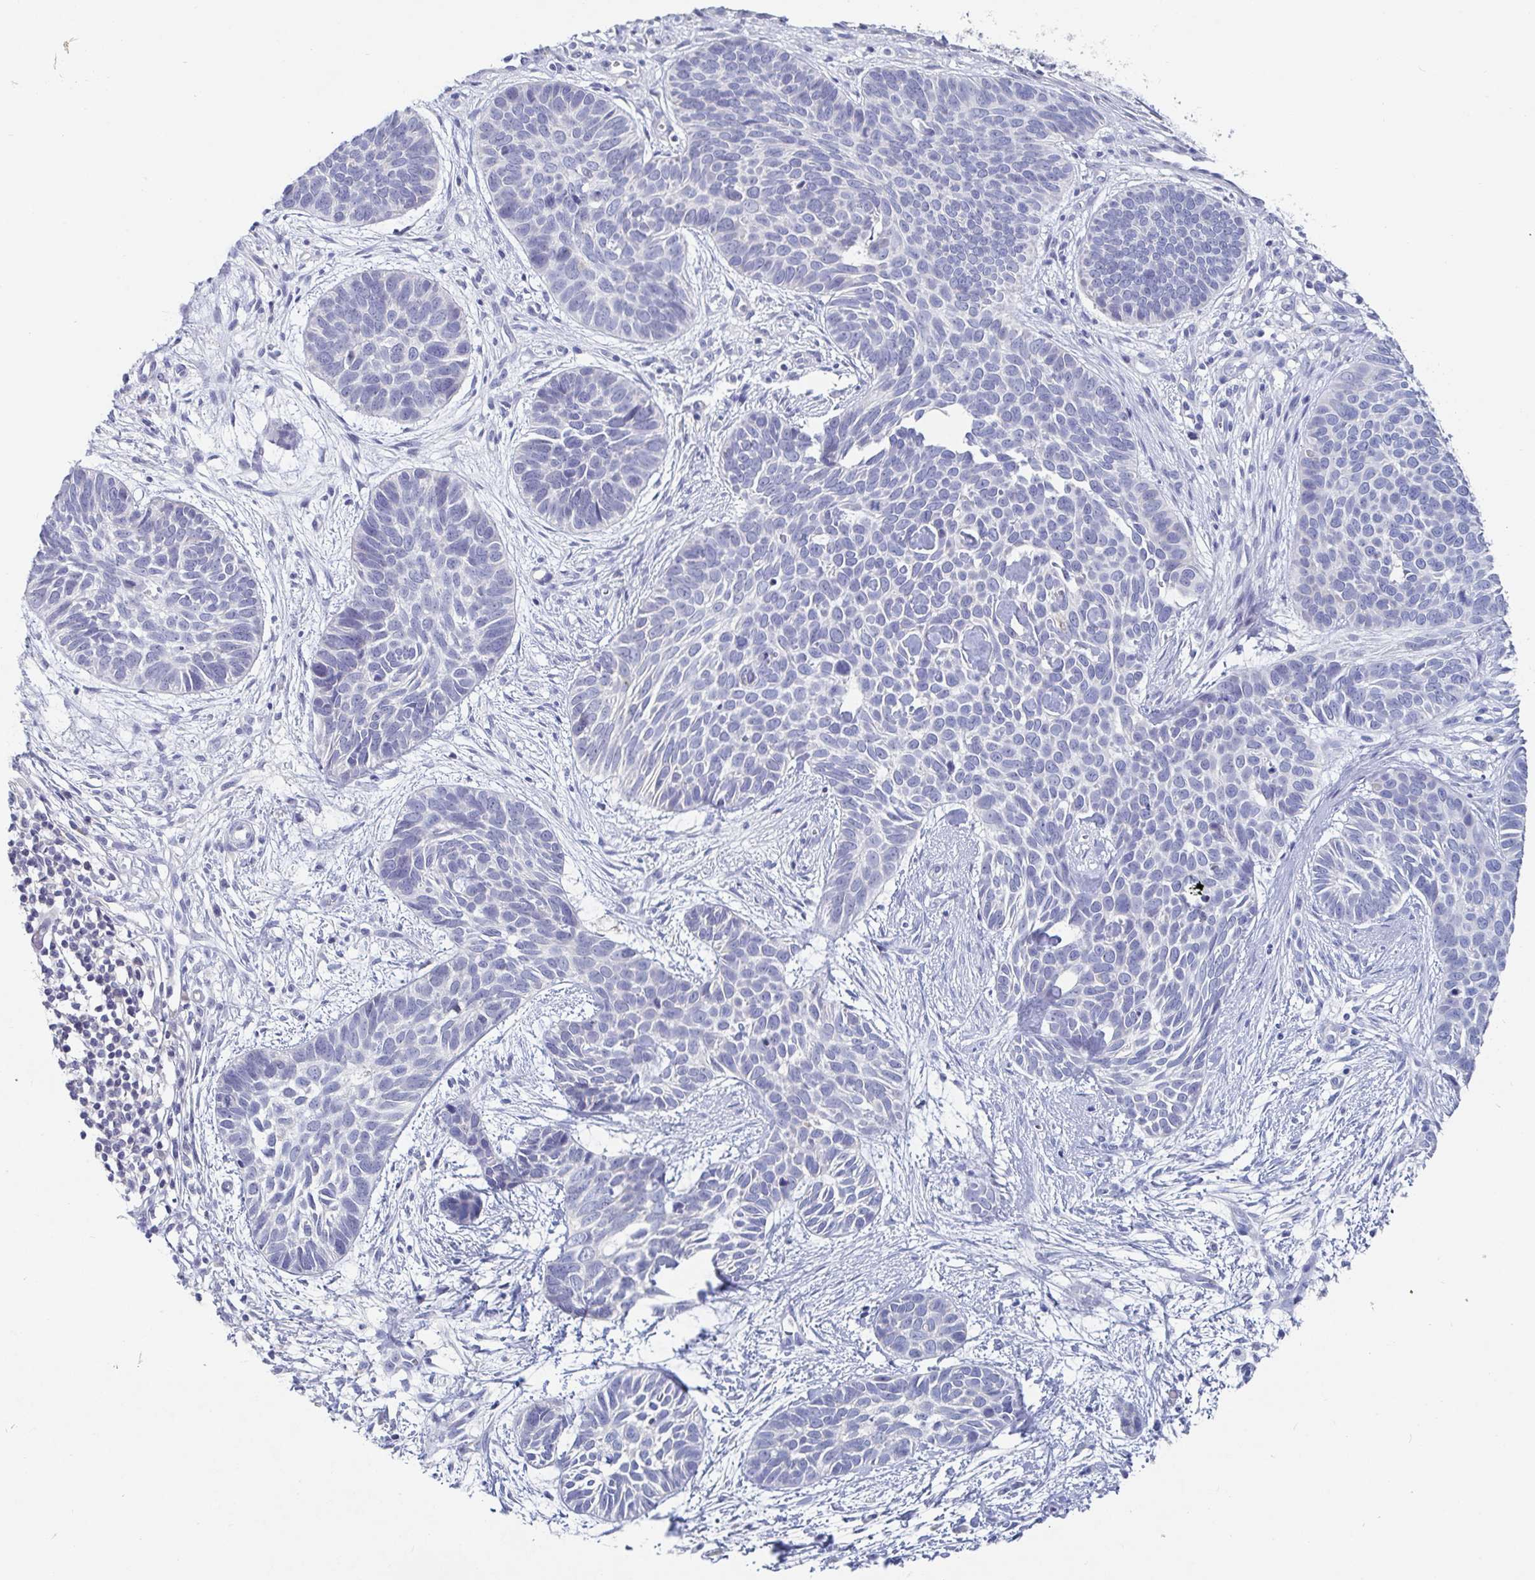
{"staining": {"intensity": "negative", "quantity": "none", "location": "none"}, "tissue": "skin cancer", "cell_type": "Tumor cells", "image_type": "cancer", "snomed": [{"axis": "morphology", "description": "Basal cell carcinoma"}, {"axis": "topography", "description": "Skin"}], "caption": "Basal cell carcinoma (skin) was stained to show a protein in brown. There is no significant positivity in tumor cells. The staining was performed using DAB to visualize the protein expression in brown, while the nuclei were stained in blue with hematoxylin (Magnification: 20x).", "gene": "ZNF430", "patient": {"sex": "male", "age": 69}}